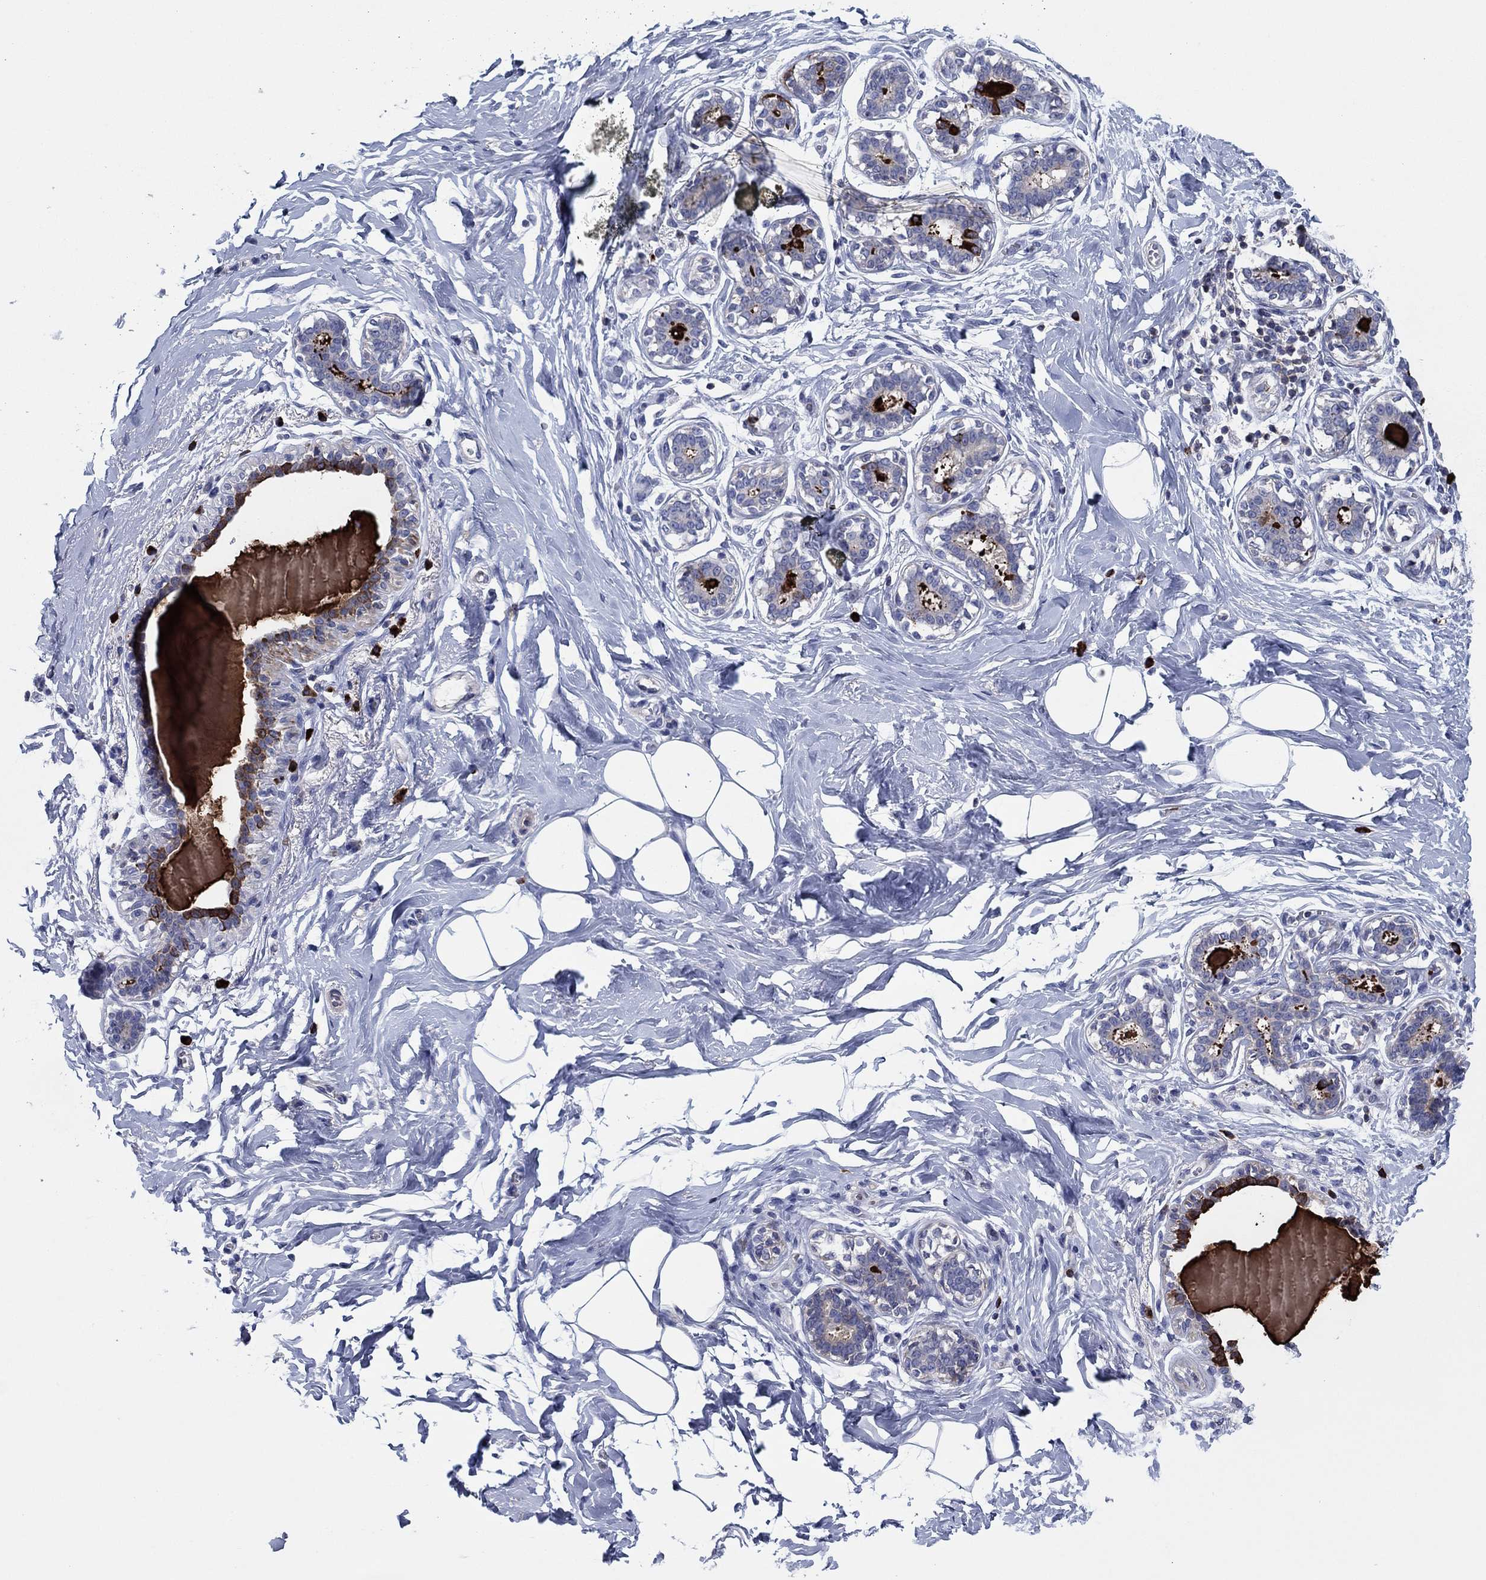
{"staining": {"intensity": "negative", "quantity": "none", "location": "none"}, "tissue": "breast", "cell_type": "Adipocytes", "image_type": "normal", "snomed": [{"axis": "morphology", "description": "Normal tissue, NOS"}, {"axis": "morphology", "description": "Lobular carcinoma, in situ"}, {"axis": "topography", "description": "Breast"}], "caption": "DAB (3,3'-diaminobenzidine) immunohistochemical staining of unremarkable breast reveals no significant staining in adipocytes.", "gene": "PVR", "patient": {"sex": "female", "age": 35}}